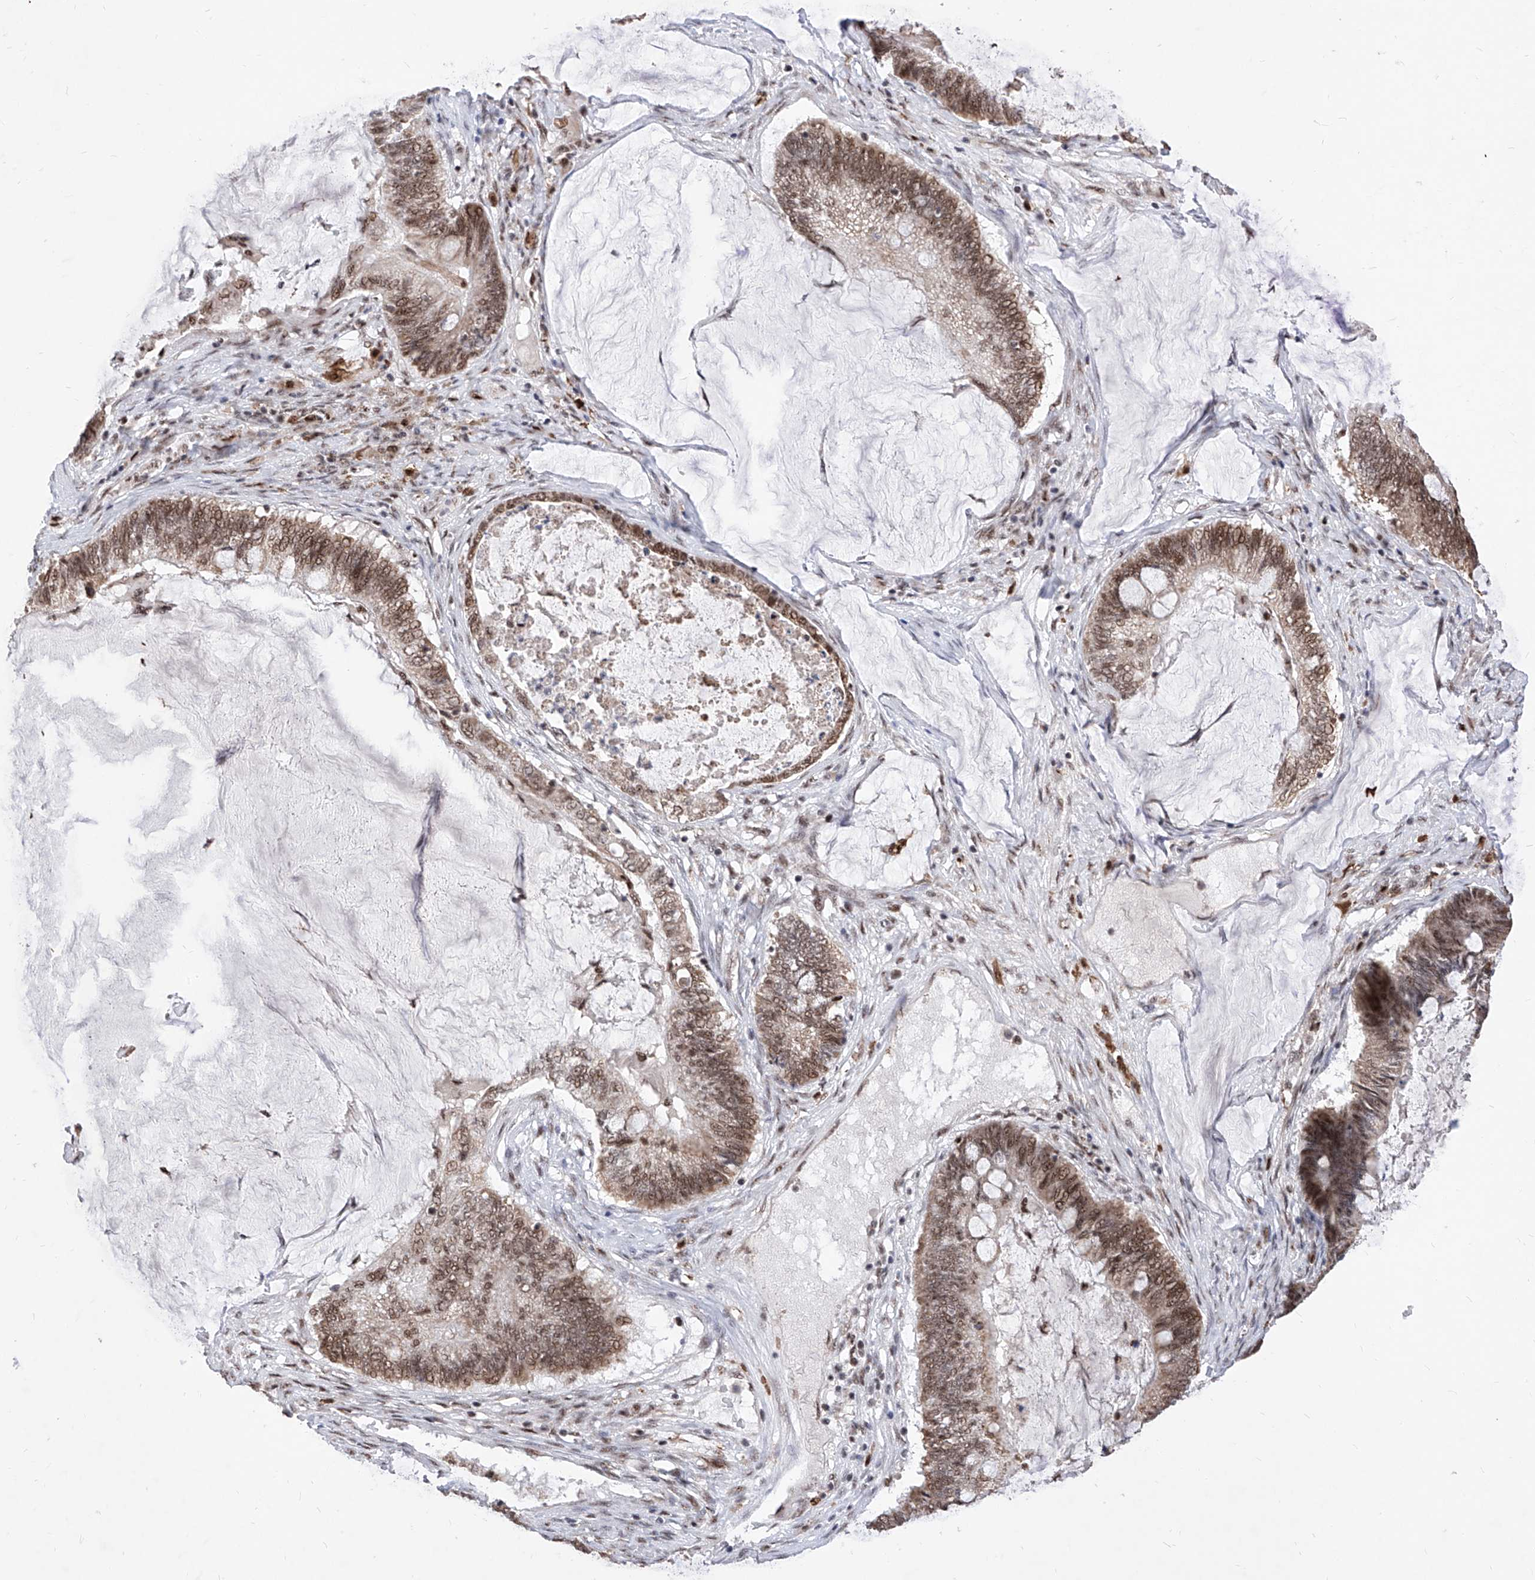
{"staining": {"intensity": "moderate", "quantity": ">75%", "location": "cytoplasmic/membranous,nuclear"}, "tissue": "ovarian cancer", "cell_type": "Tumor cells", "image_type": "cancer", "snomed": [{"axis": "morphology", "description": "Cystadenocarcinoma, mucinous, NOS"}, {"axis": "topography", "description": "Ovary"}], "caption": "DAB immunohistochemical staining of mucinous cystadenocarcinoma (ovarian) demonstrates moderate cytoplasmic/membranous and nuclear protein positivity in about >75% of tumor cells.", "gene": "PHF5A", "patient": {"sex": "female", "age": 61}}